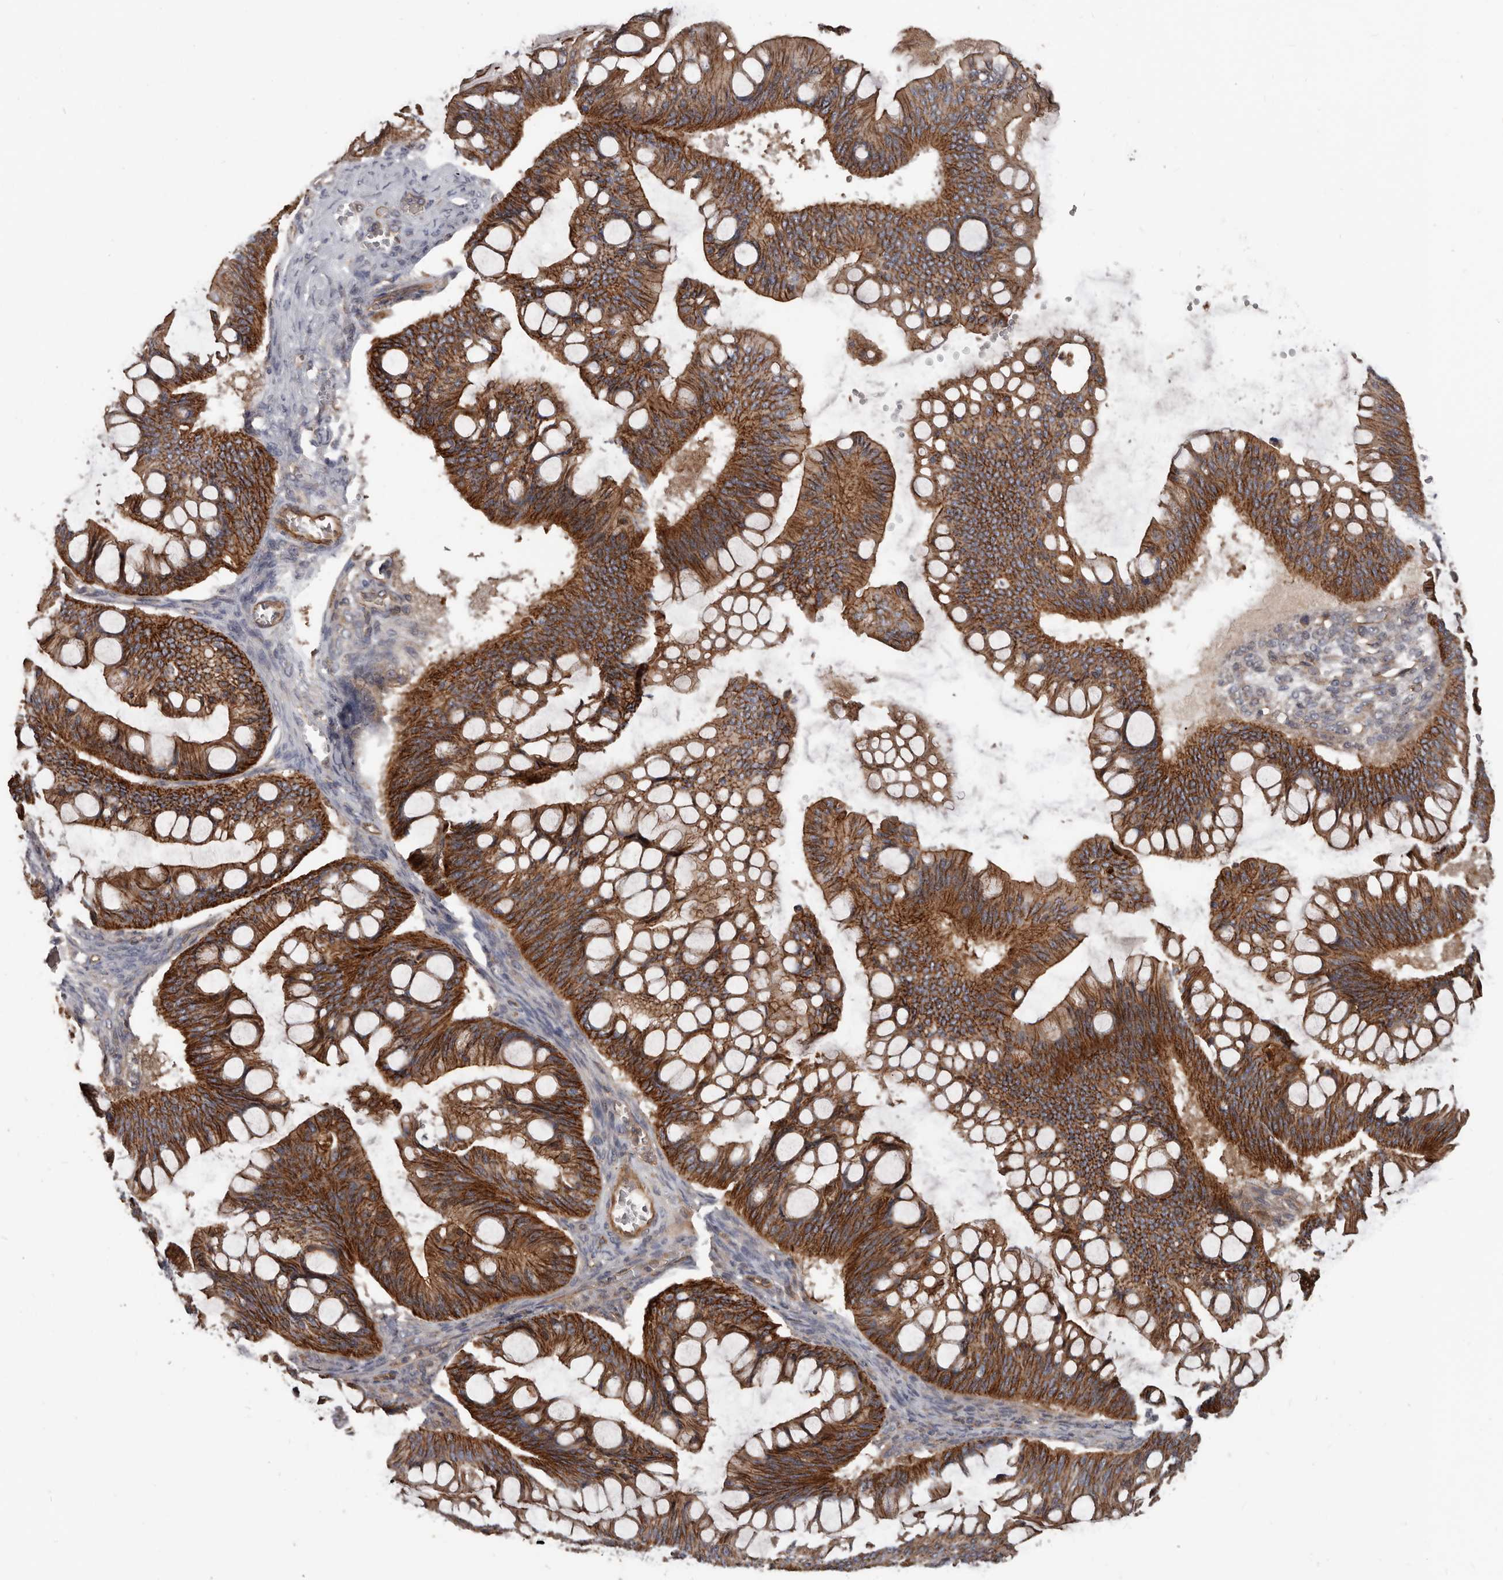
{"staining": {"intensity": "strong", "quantity": ">75%", "location": "cytoplasmic/membranous"}, "tissue": "ovarian cancer", "cell_type": "Tumor cells", "image_type": "cancer", "snomed": [{"axis": "morphology", "description": "Cystadenocarcinoma, mucinous, NOS"}, {"axis": "topography", "description": "Ovary"}], "caption": "Tumor cells demonstrate high levels of strong cytoplasmic/membranous positivity in approximately >75% of cells in human ovarian mucinous cystadenocarcinoma. The staining was performed using DAB (3,3'-diaminobenzidine), with brown indicating positive protein expression. Nuclei are stained blue with hematoxylin.", "gene": "PNRC2", "patient": {"sex": "female", "age": 73}}